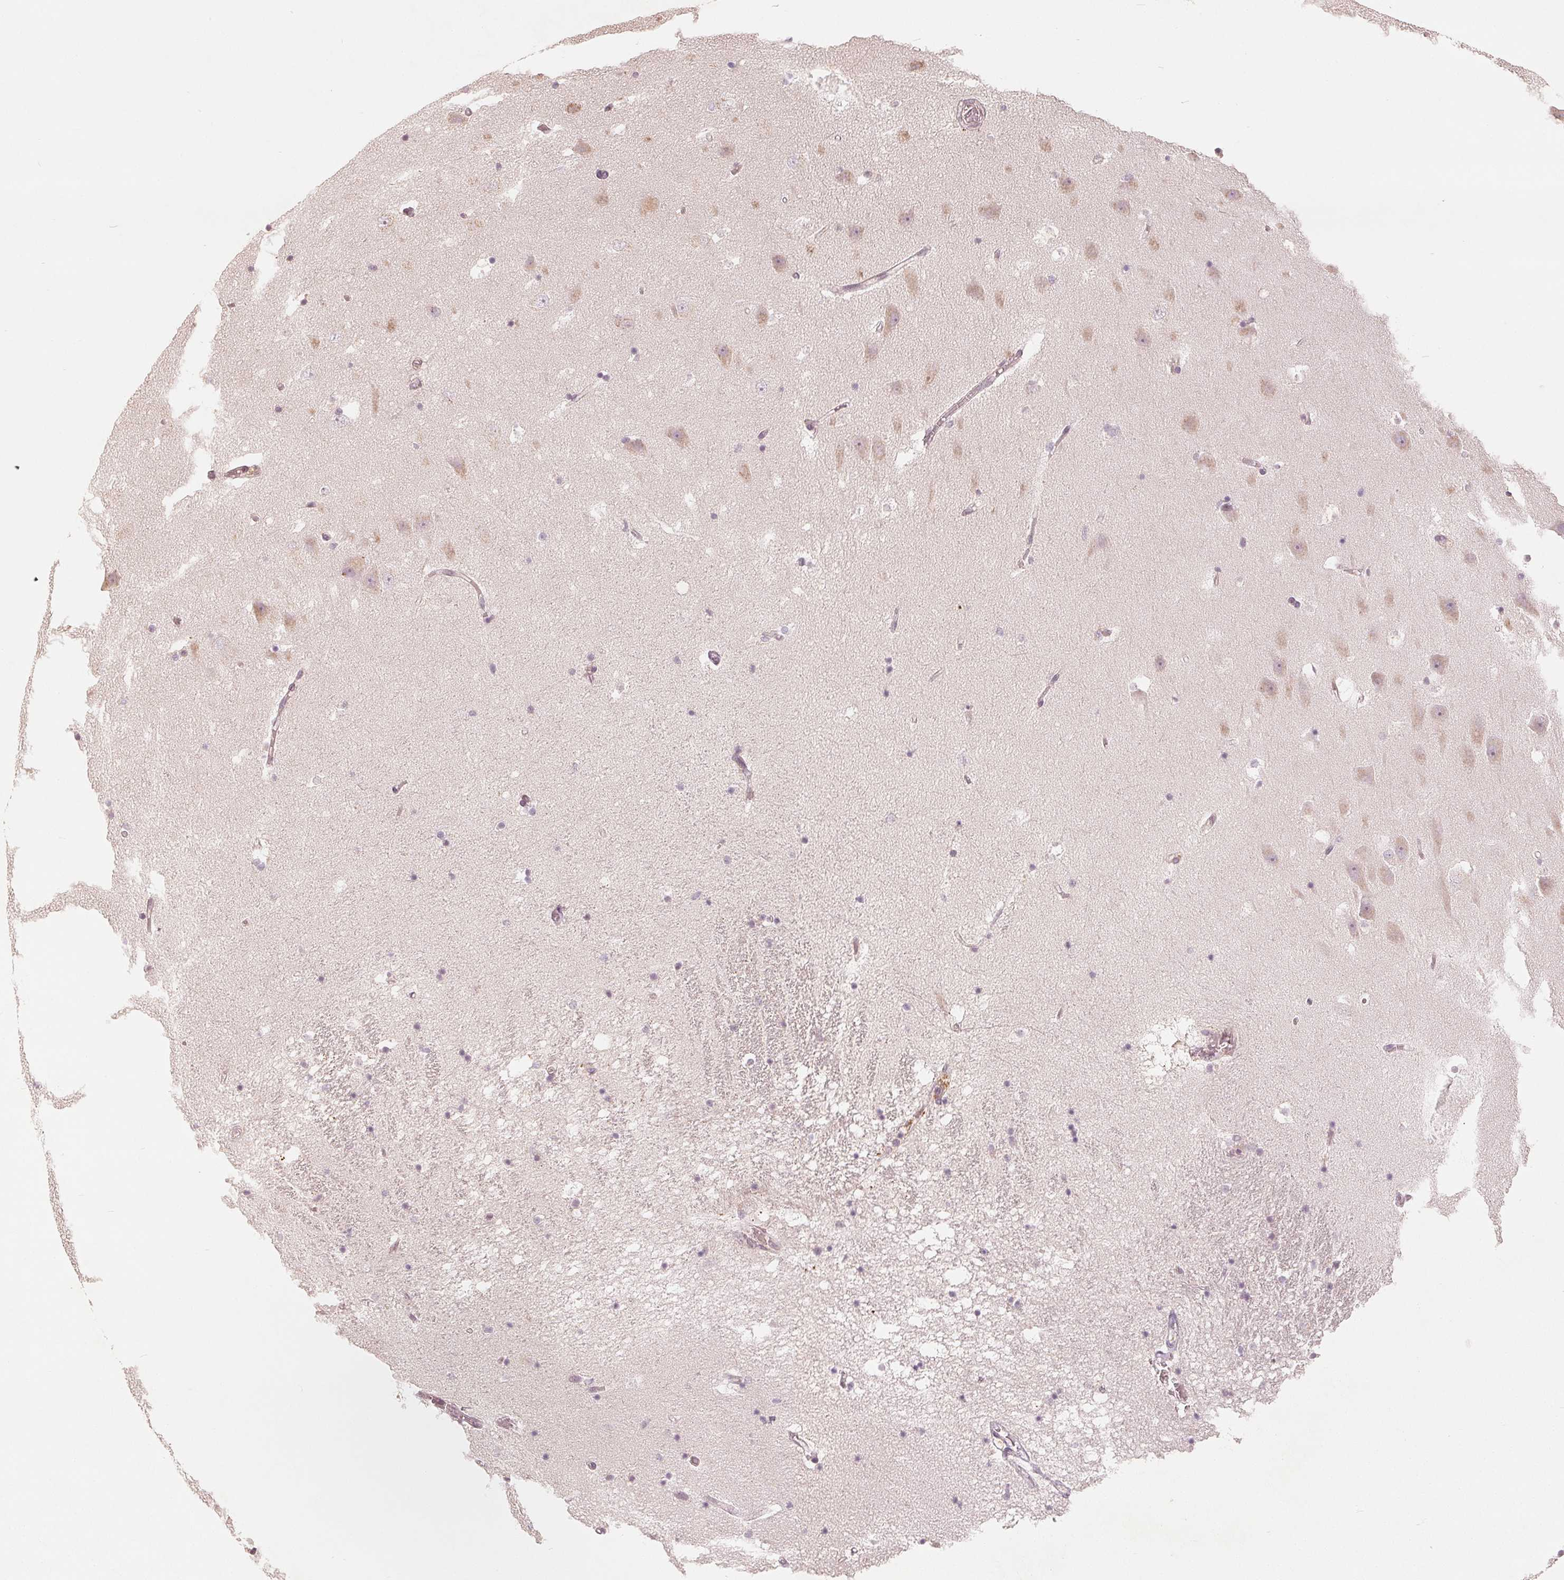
{"staining": {"intensity": "weak", "quantity": "<25%", "location": "cytoplasmic/membranous"}, "tissue": "hippocampus", "cell_type": "Glial cells", "image_type": "normal", "snomed": [{"axis": "morphology", "description": "Normal tissue, NOS"}, {"axis": "topography", "description": "Hippocampus"}], "caption": "DAB immunohistochemical staining of unremarkable human hippocampus shows no significant expression in glial cells. (DAB (3,3'-diaminobenzidine) immunohistochemistry (IHC) visualized using brightfield microscopy, high magnification).", "gene": "TMSB15B", "patient": {"sex": "male", "age": 58}}